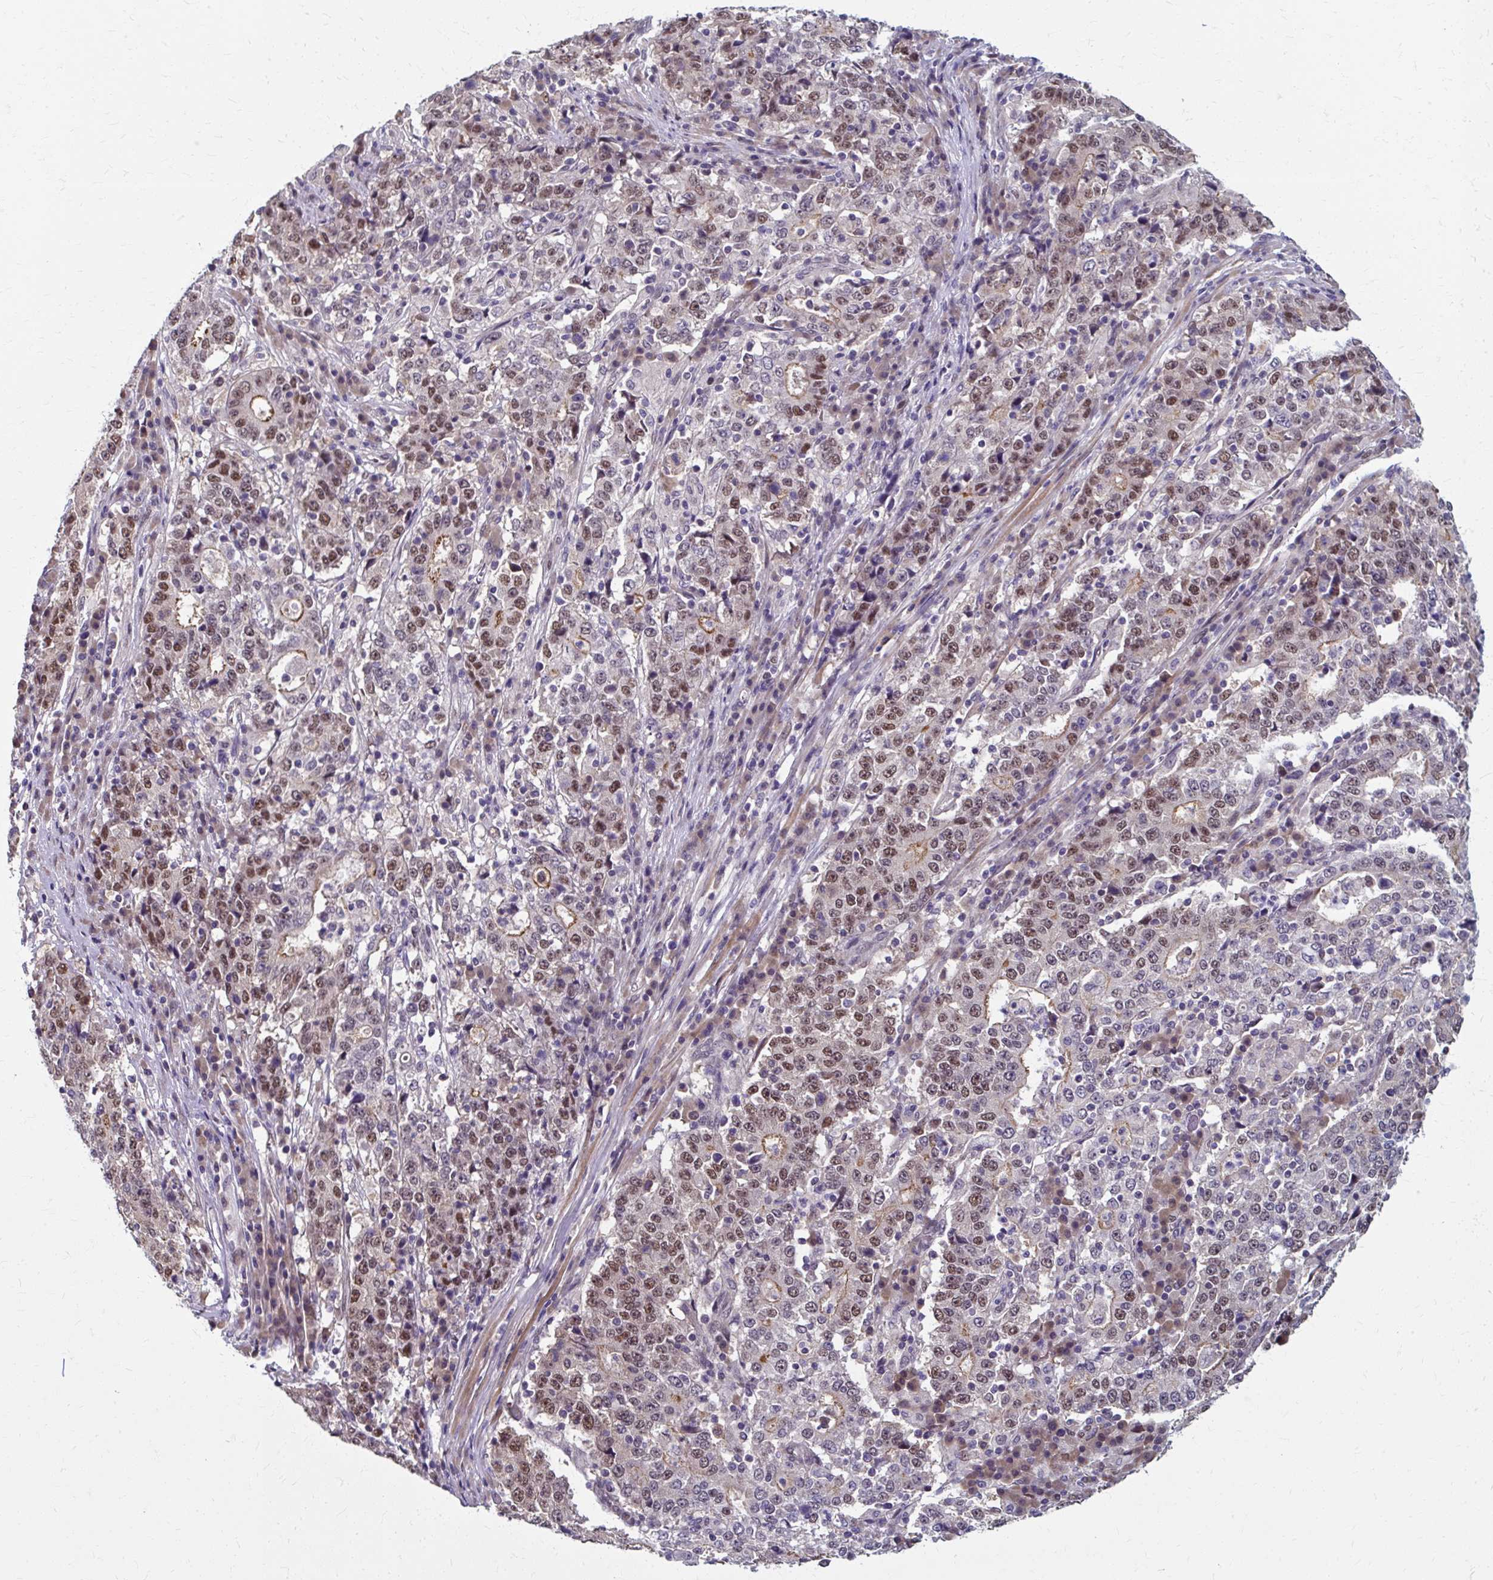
{"staining": {"intensity": "moderate", "quantity": "25%-75%", "location": "cytoplasmic/membranous,nuclear"}, "tissue": "stomach cancer", "cell_type": "Tumor cells", "image_type": "cancer", "snomed": [{"axis": "morphology", "description": "Adenocarcinoma, NOS"}, {"axis": "topography", "description": "Stomach"}], "caption": "There is medium levels of moderate cytoplasmic/membranous and nuclear expression in tumor cells of adenocarcinoma (stomach), as demonstrated by immunohistochemical staining (brown color).", "gene": "ZNF555", "patient": {"sex": "male", "age": 59}}